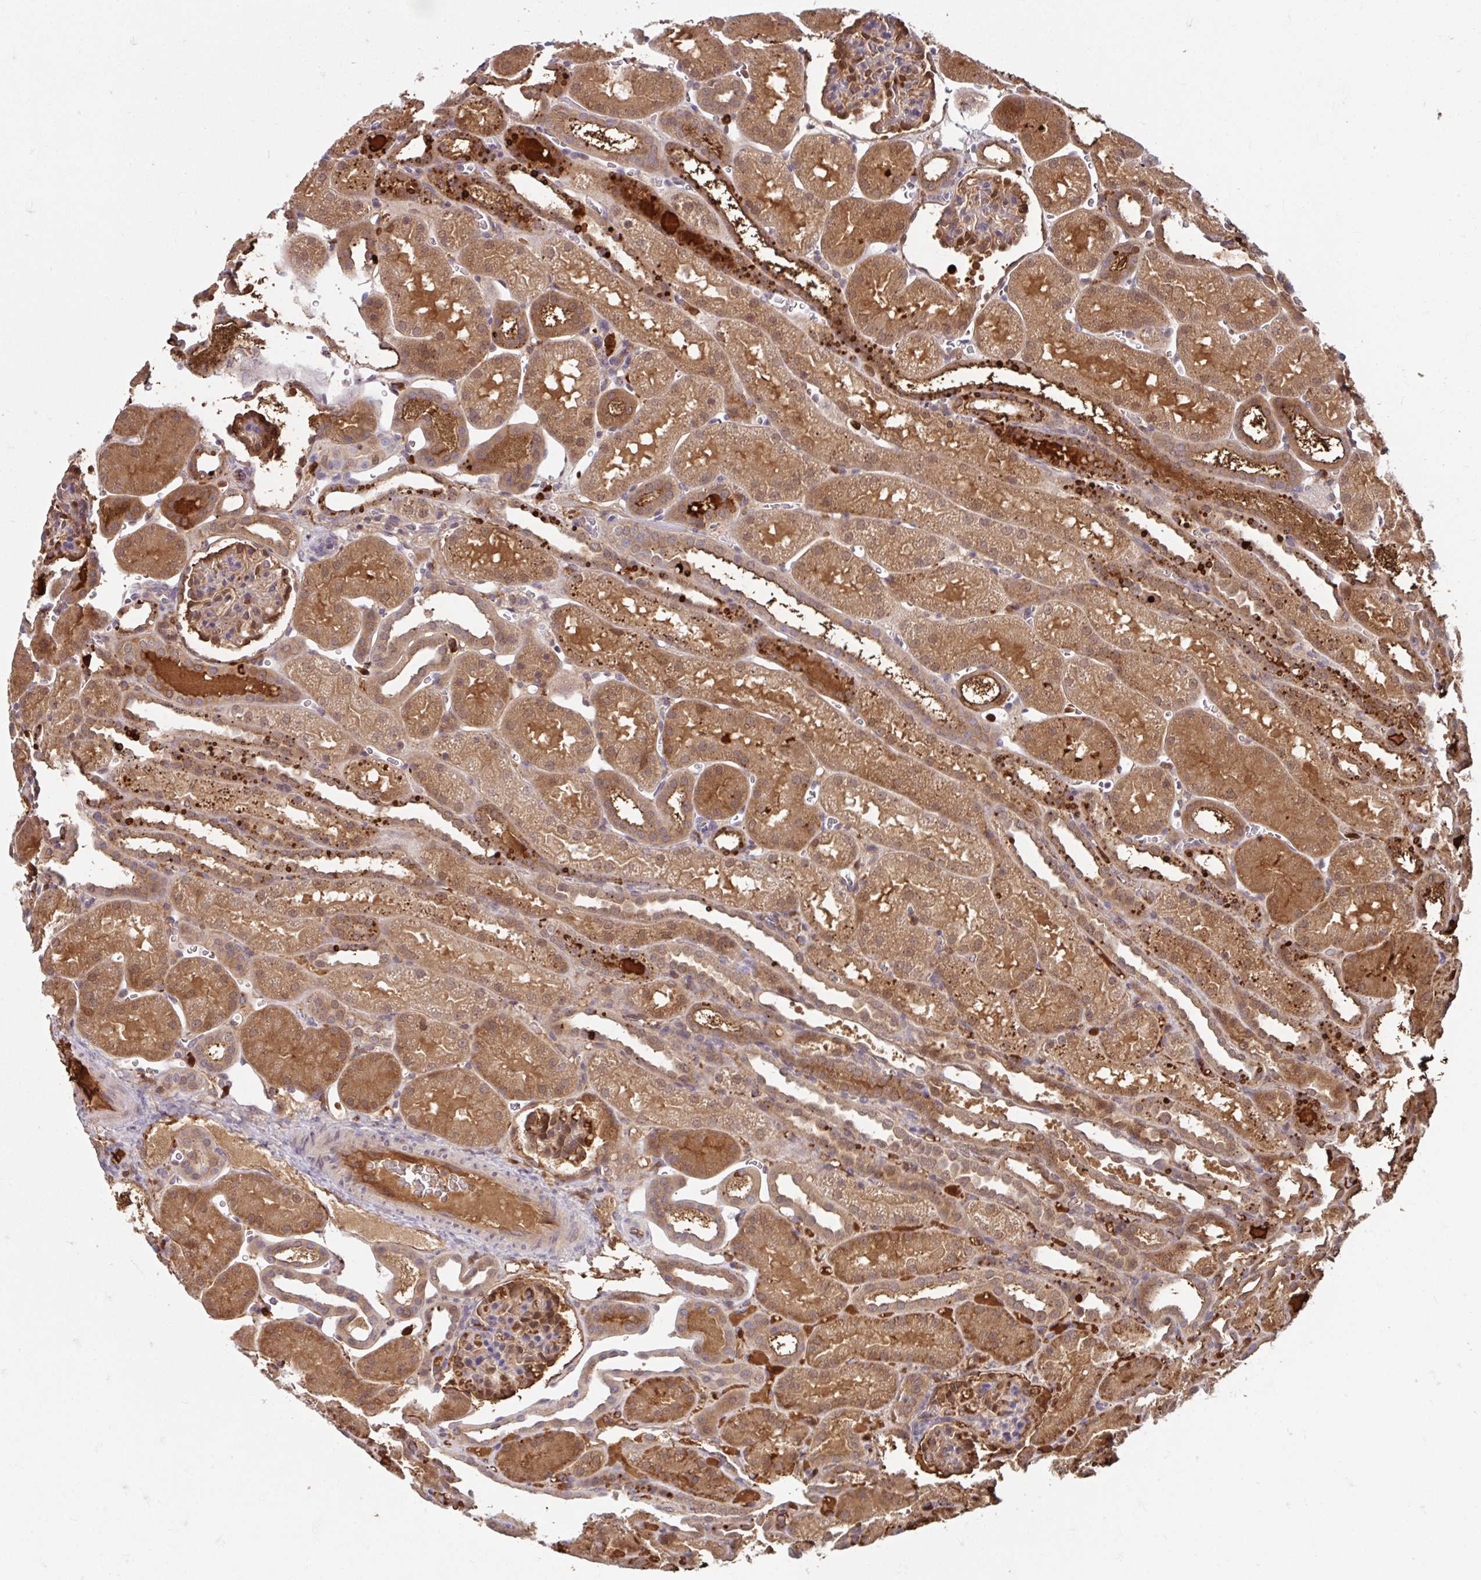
{"staining": {"intensity": "strong", "quantity": "<25%", "location": "cytoplasmic/membranous,nuclear"}, "tissue": "kidney", "cell_type": "Cells in glomeruli", "image_type": "normal", "snomed": [{"axis": "morphology", "description": "Normal tissue, NOS"}, {"axis": "topography", "description": "Kidney"}], "caption": "Strong cytoplasmic/membranous,nuclear positivity is present in approximately <25% of cells in glomeruli in benign kidney. The protein is stained brown, and the nuclei are stained in blue (DAB IHC with brightfield microscopy, high magnification).", "gene": "BLVRA", "patient": {"sex": "male", "age": 2}}